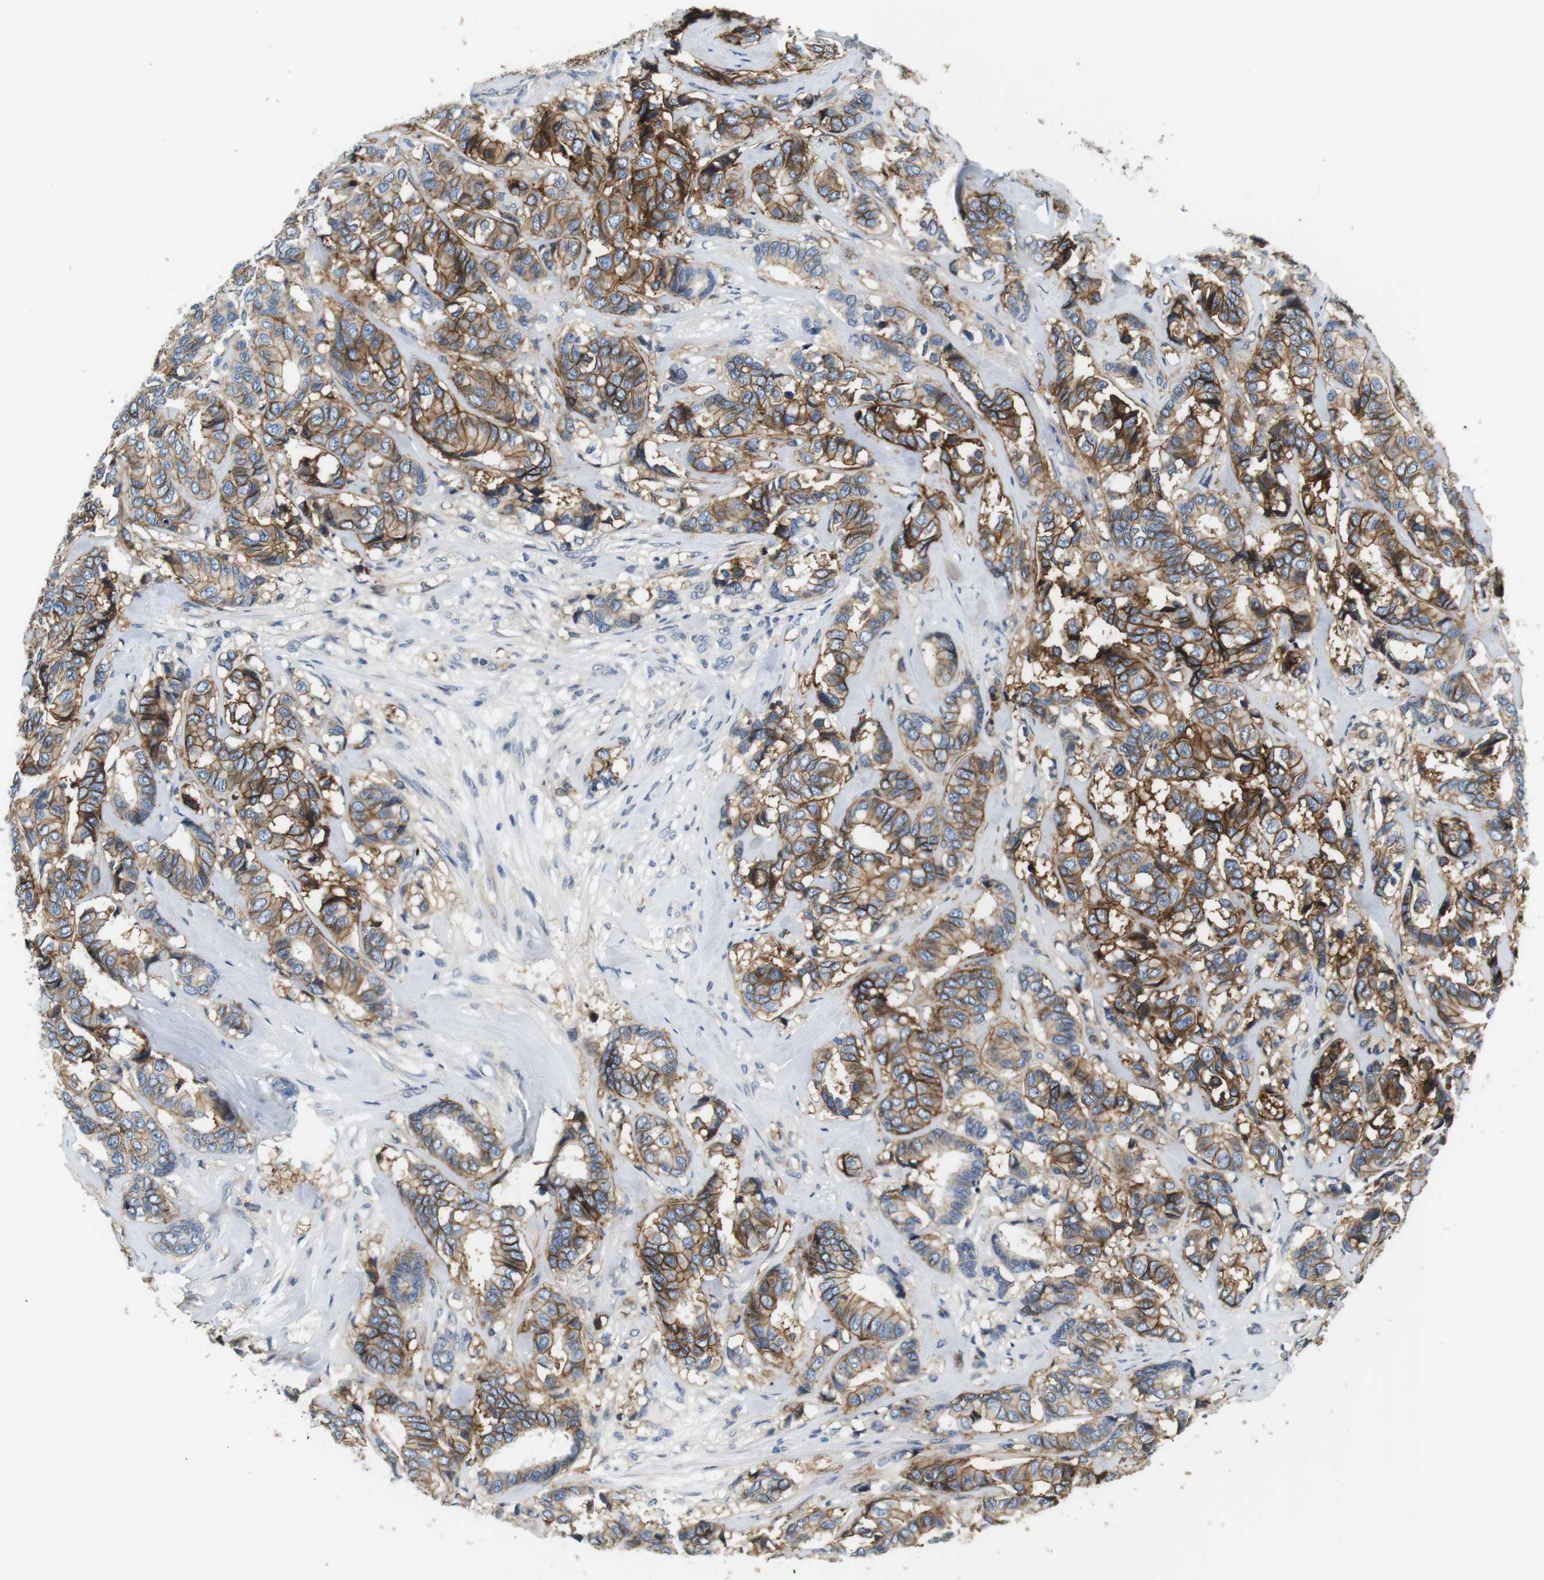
{"staining": {"intensity": "moderate", "quantity": ">75%", "location": "cytoplasmic/membranous"}, "tissue": "breast cancer", "cell_type": "Tumor cells", "image_type": "cancer", "snomed": [{"axis": "morphology", "description": "Duct carcinoma"}, {"axis": "topography", "description": "Breast"}], "caption": "A medium amount of moderate cytoplasmic/membranous expression is seen in about >75% of tumor cells in breast cancer tissue. (Stains: DAB (3,3'-diaminobenzidine) in brown, nuclei in blue, Microscopy: brightfield microscopy at high magnification).", "gene": "SLC30A1", "patient": {"sex": "female", "age": 87}}